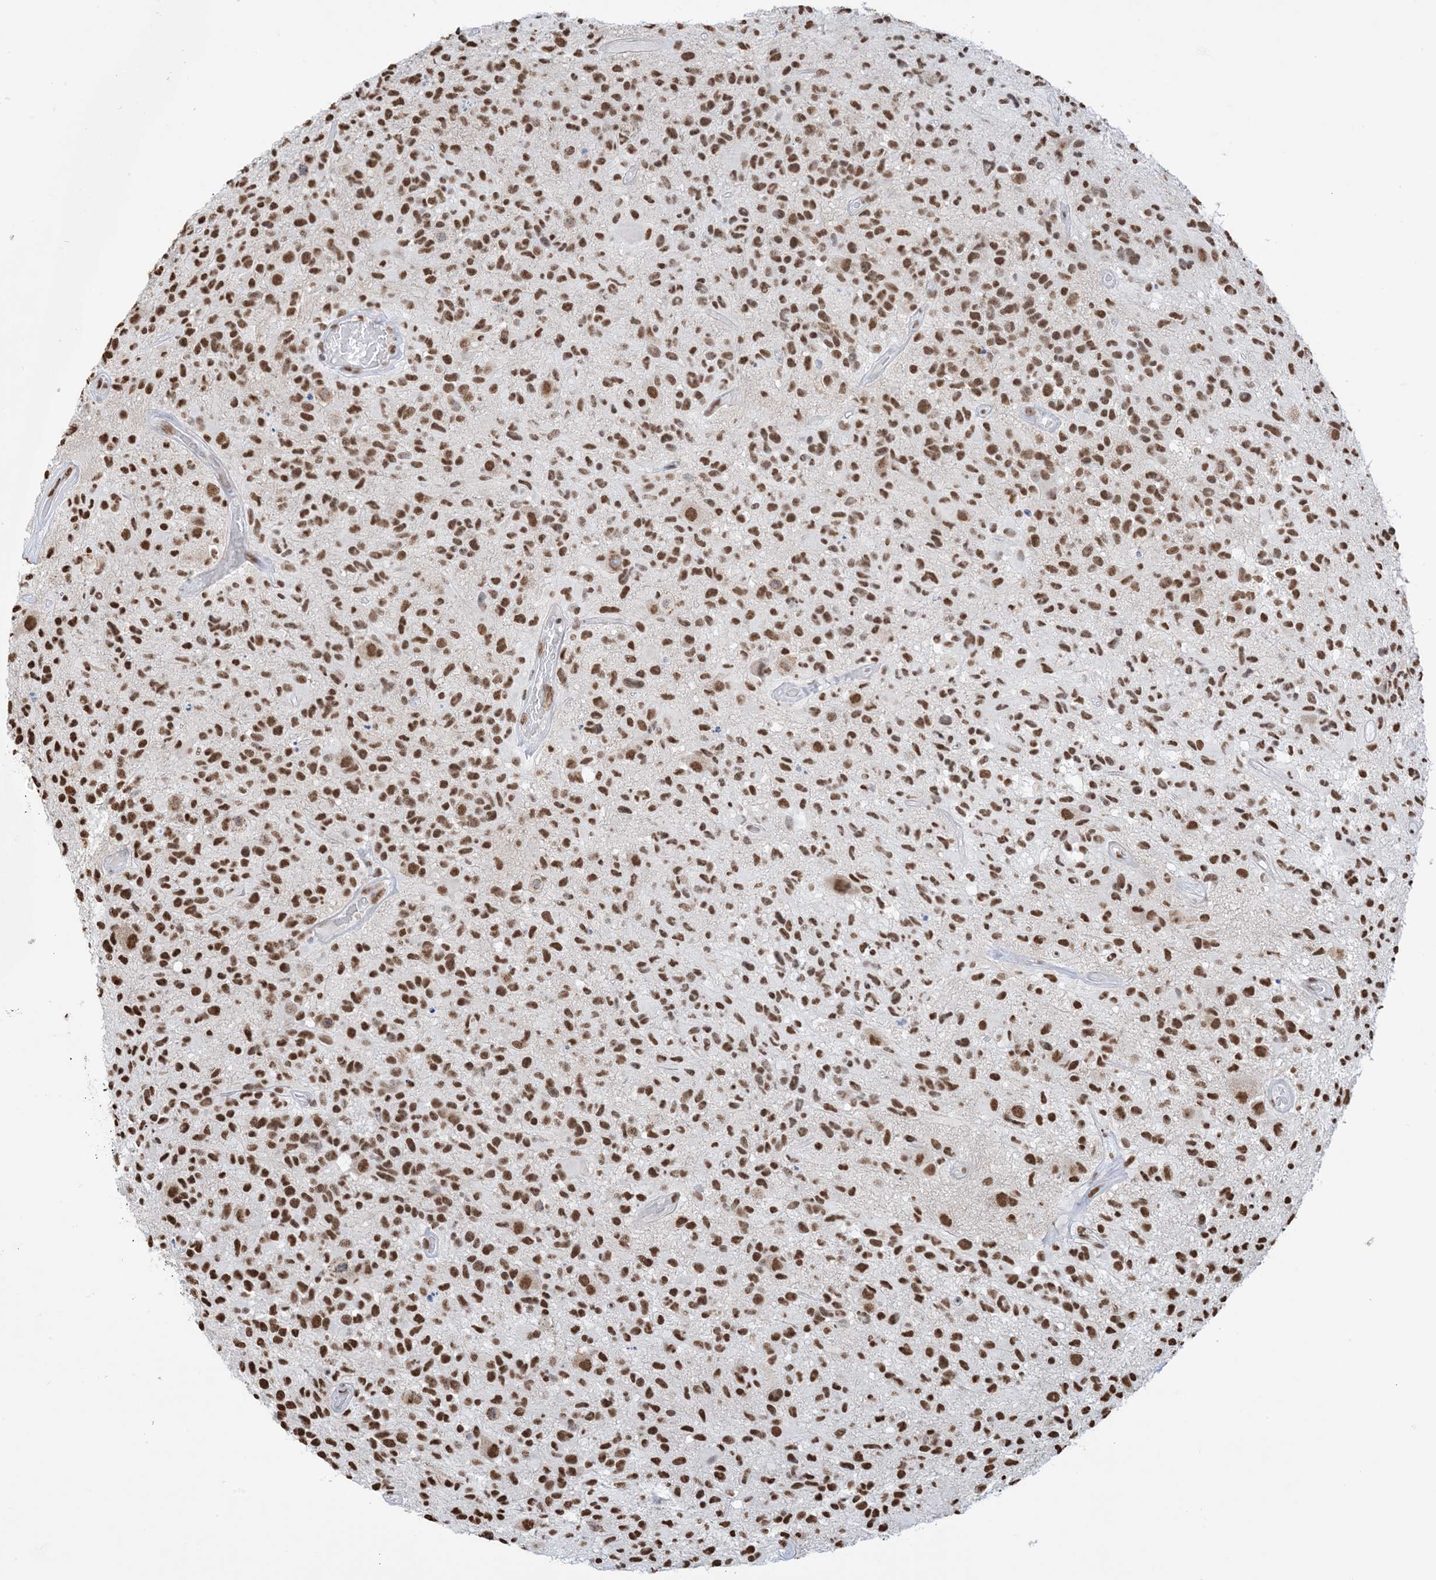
{"staining": {"intensity": "strong", "quantity": ">75%", "location": "nuclear"}, "tissue": "glioma", "cell_type": "Tumor cells", "image_type": "cancer", "snomed": [{"axis": "morphology", "description": "Glioma, malignant, High grade"}, {"axis": "morphology", "description": "Glioblastoma, NOS"}, {"axis": "topography", "description": "Brain"}], "caption": "Protein staining of glioblastoma tissue reveals strong nuclear staining in approximately >75% of tumor cells.", "gene": "ZNF792", "patient": {"sex": "male", "age": 60}}